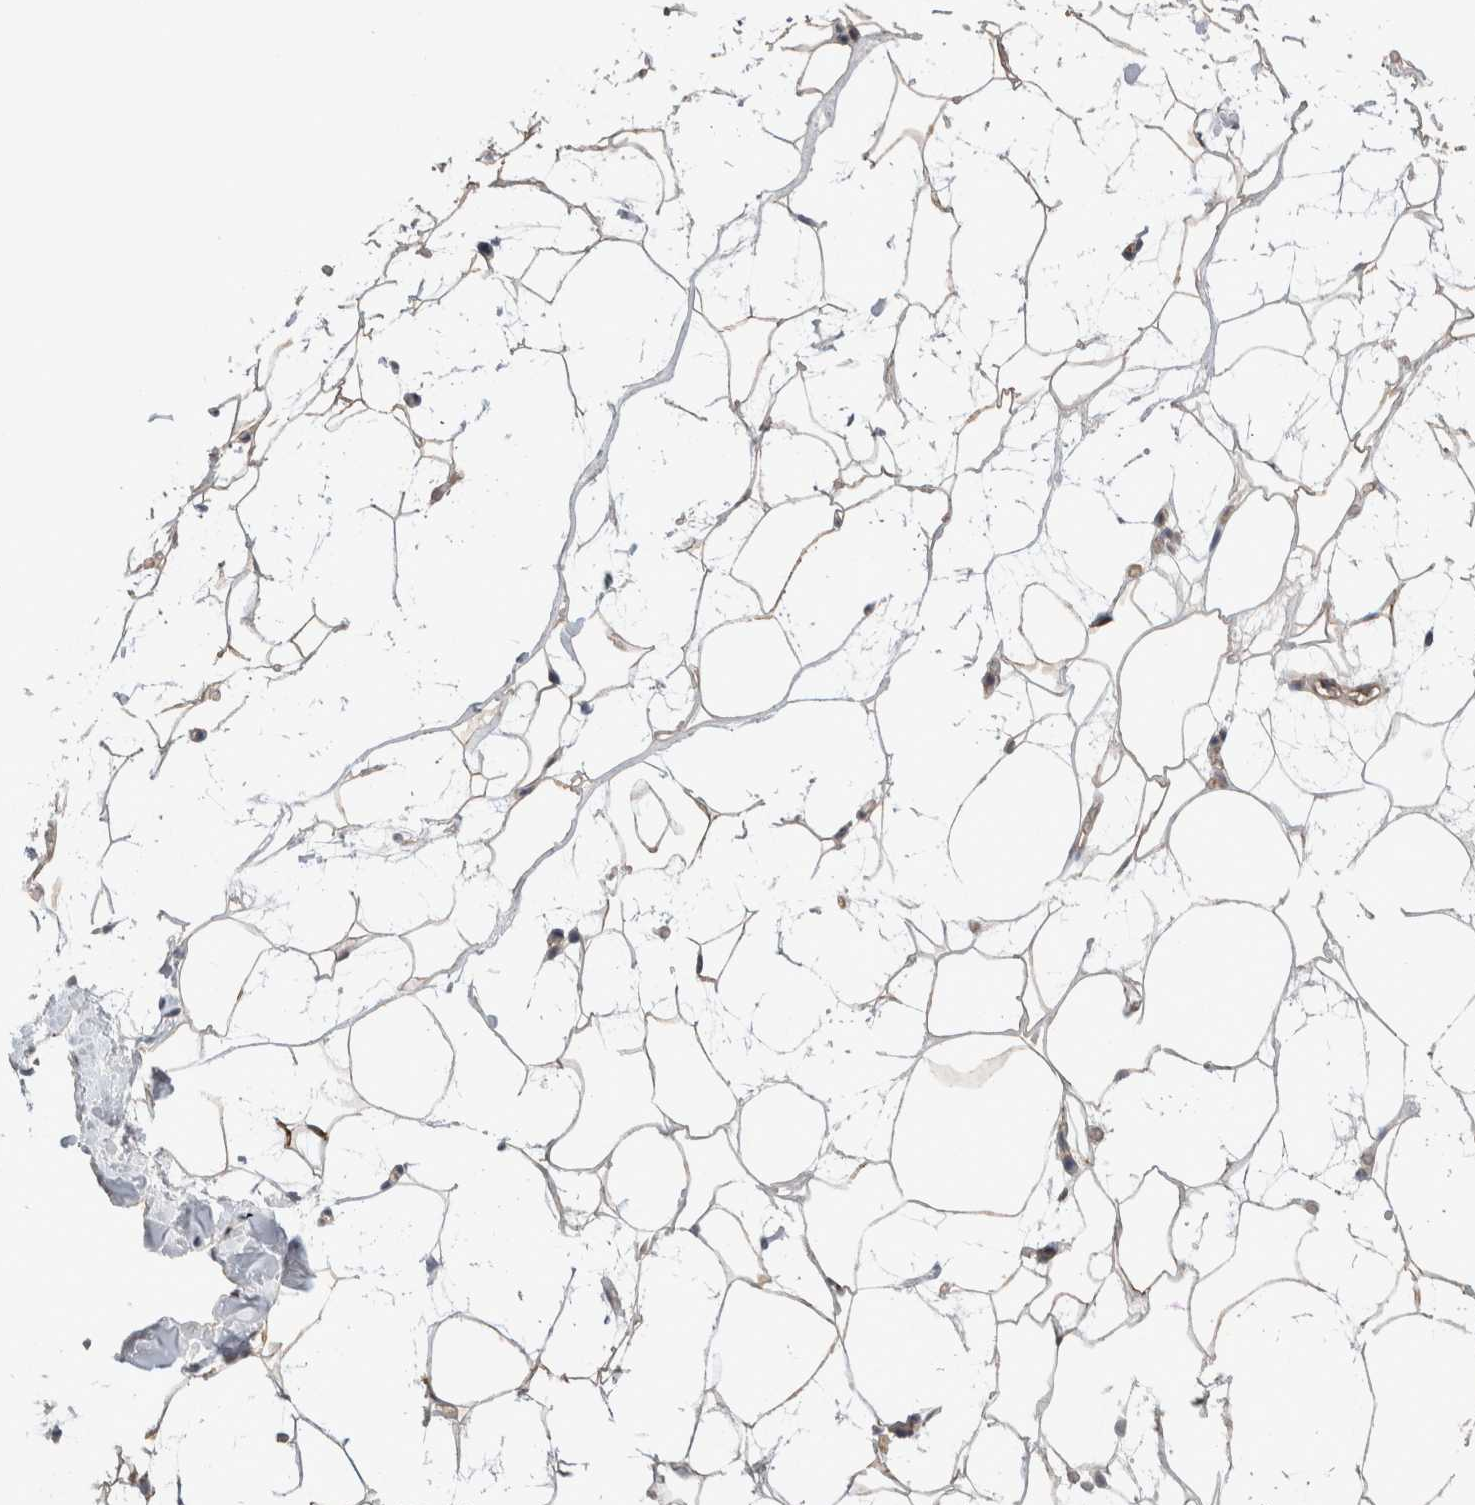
{"staining": {"intensity": "negative", "quantity": "none", "location": "none"}, "tissue": "adipose tissue", "cell_type": "Adipocytes", "image_type": "normal", "snomed": [{"axis": "morphology", "description": "Normal tissue, NOS"}, {"axis": "morphology", "description": "Fibrosis, NOS"}, {"axis": "topography", "description": "Breast"}, {"axis": "topography", "description": "Adipose tissue"}], "caption": "Adipocytes are negative for protein expression in normal human adipose tissue.", "gene": "TAFA5", "patient": {"sex": "female", "age": 39}}